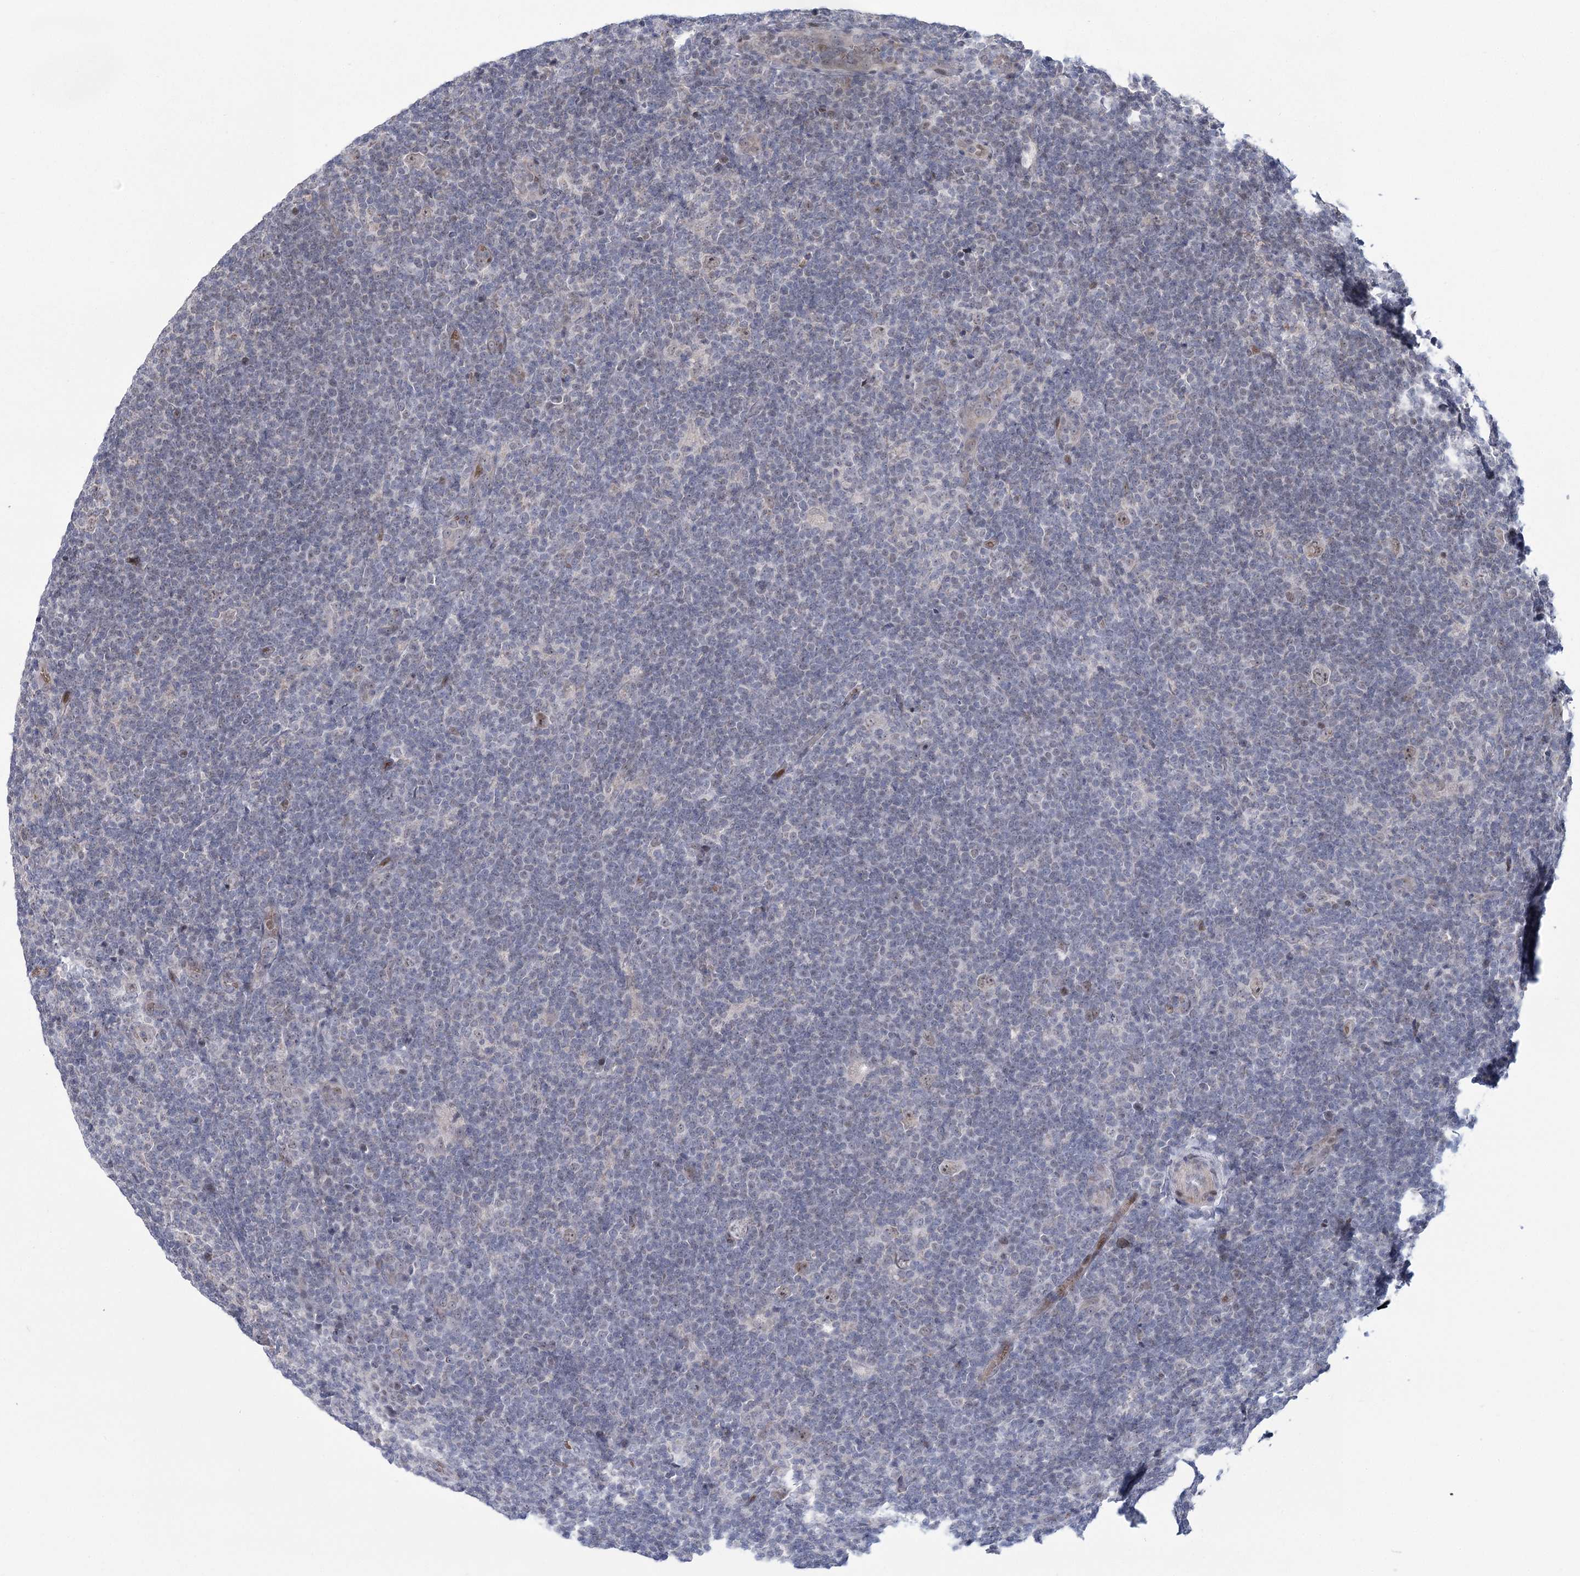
{"staining": {"intensity": "negative", "quantity": "none", "location": "none"}, "tissue": "lymphoma", "cell_type": "Tumor cells", "image_type": "cancer", "snomed": [{"axis": "morphology", "description": "Hodgkin's disease, NOS"}, {"axis": "topography", "description": "Lymph node"}], "caption": "The histopathology image shows no staining of tumor cells in Hodgkin's disease.", "gene": "NSMCE4A", "patient": {"sex": "female", "age": 57}}